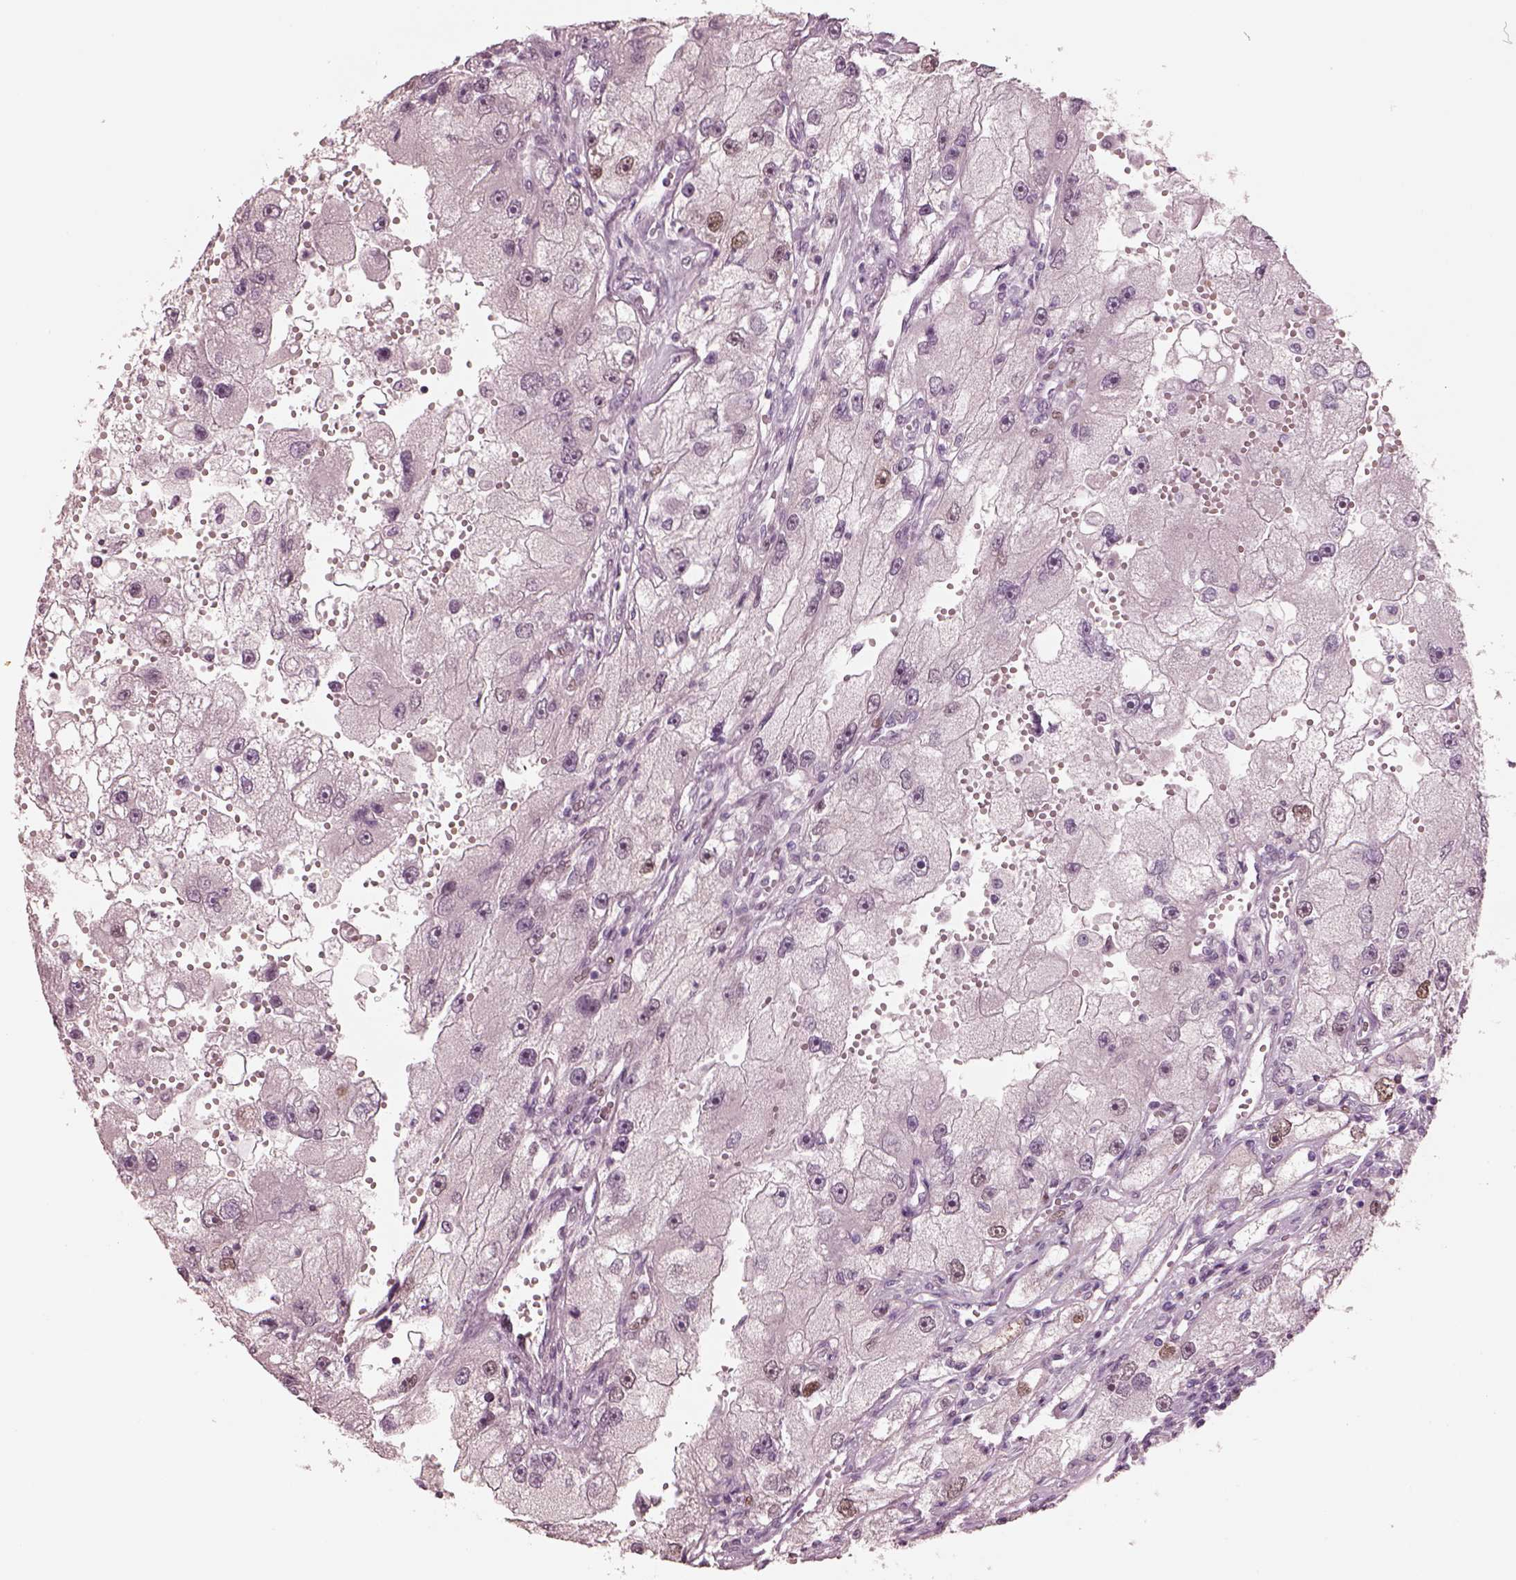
{"staining": {"intensity": "negative", "quantity": "none", "location": "none"}, "tissue": "renal cancer", "cell_type": "Tumor cells", "image_type": "cancer", "snomed": [{"axis": "morphology", "description": "Adenocarcinoma, NOS"}, {"axis": "topography", "description": "Kidney"}], "caption": "Immunohistochemistry (IHC) histopathology image of neoplastic tissue: renal cancer (adenocarcinoma) stained with DAB (3,3'-diaminobenzidine) exhibits no significant protein staining in tumor cells. (Stains: DAB IHC with hematoxylin counter stain, Microscopy: brightfield microscopy at high magnification).", "gene": "SOX9", "patient": {"sex": "male", "age": 63}}